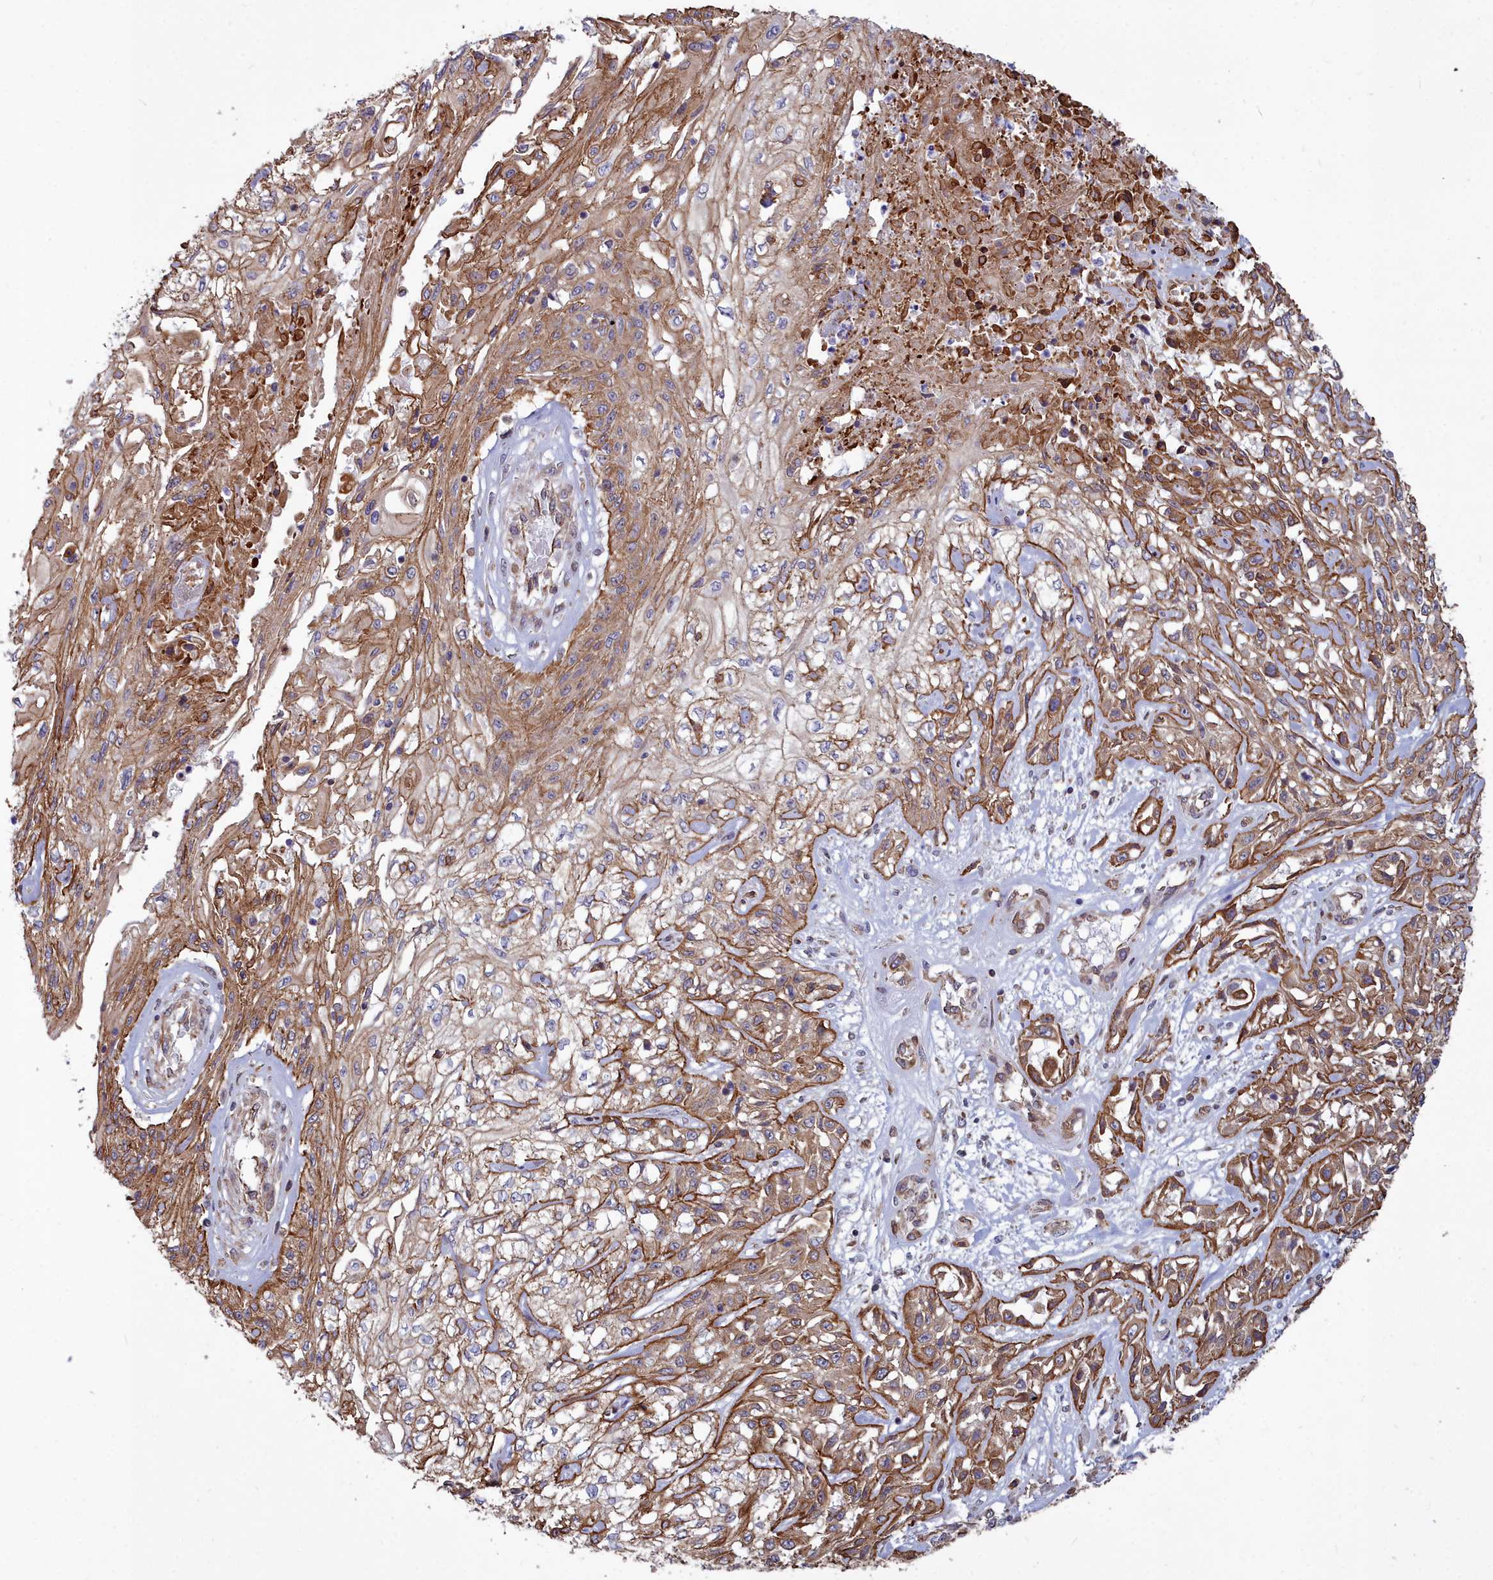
{"staining": {"intensity": "moderate", "quantity": ">75%", "location": "cytoplasmic/membranous"}, "tissue": "skin cancer", "cell_type": "Tumor cells", "image_type": "cancer", "snomed": [{"axis": "morphology", "description": "Squamous cell carcinoma, NOS"}, {"axis": "morphology", "description": "Squamous cell carcinoma, metastatic, NOS"}, {"axis": "topography", "description": "Skin"}, {"axis": "topography", "description": "Lymph node"}], "caption": "Immunohistochemistry of skin cancer reveals medium levels of moderate cytoplasmic/membranous expression in approximately >75% of tumor cells. (DAB IHC, brown staining for protein, blue staining for nuclei).", "gene": "YJU2", "patient": {"sex": "male", "age": 75}}